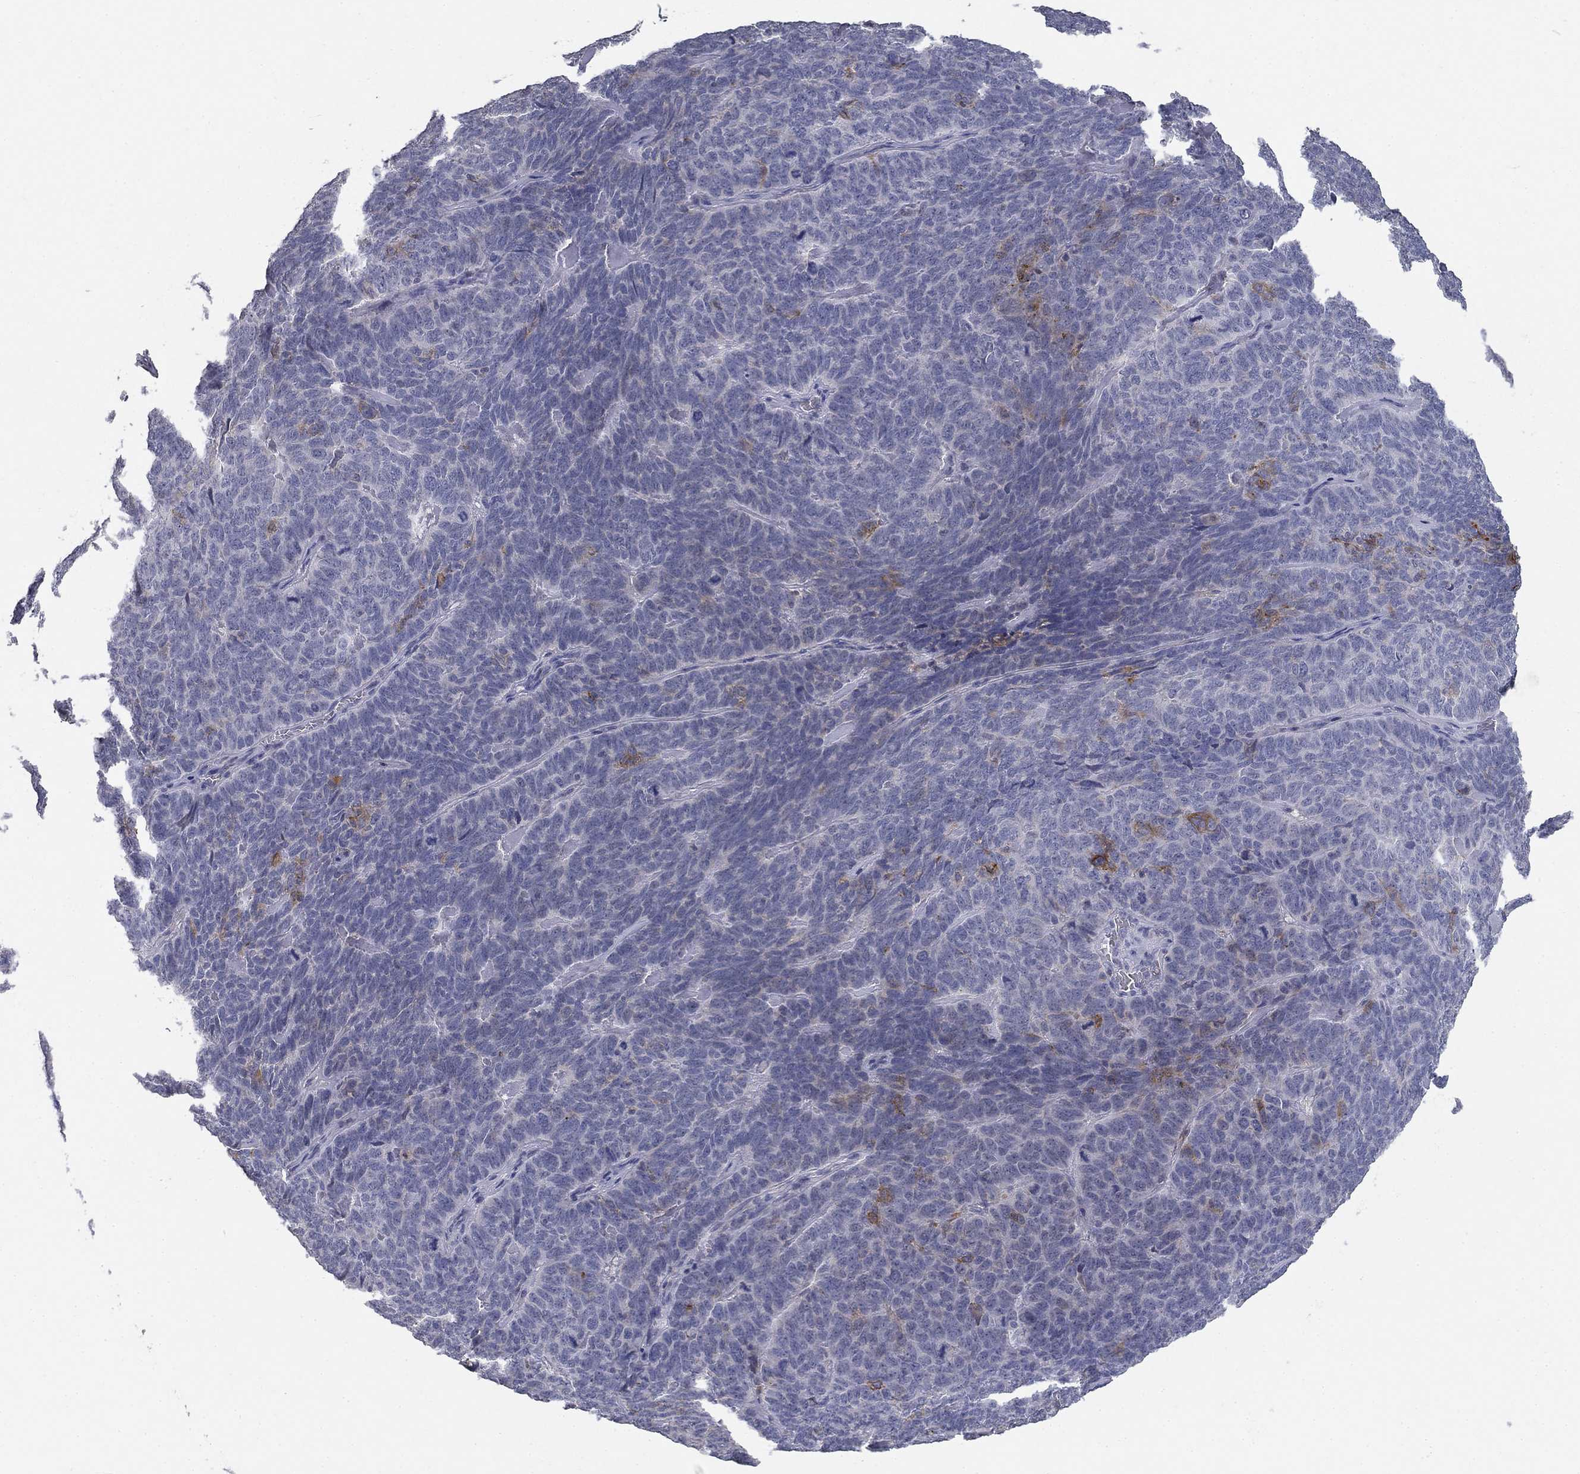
{"staining": {"intensity": "negative", "quantity": "none", "location": "none"}, "tissue": "skin cancer", "cell_type": "Tumor cells", "image_type": "cancer", "snomed": [{"axis": "morphology", "description": "Squamous cell carcinoma, NOS"}, {"axis": "topography", "description": "Skin"}, {"axis": "topography", "description": "Anal"}], "caption": "Tumor cells show no significant staining in skin cancer (squamous cell carcinoma).", "gene": "CD274", "patient": {"sex": "female", "age": 51}}